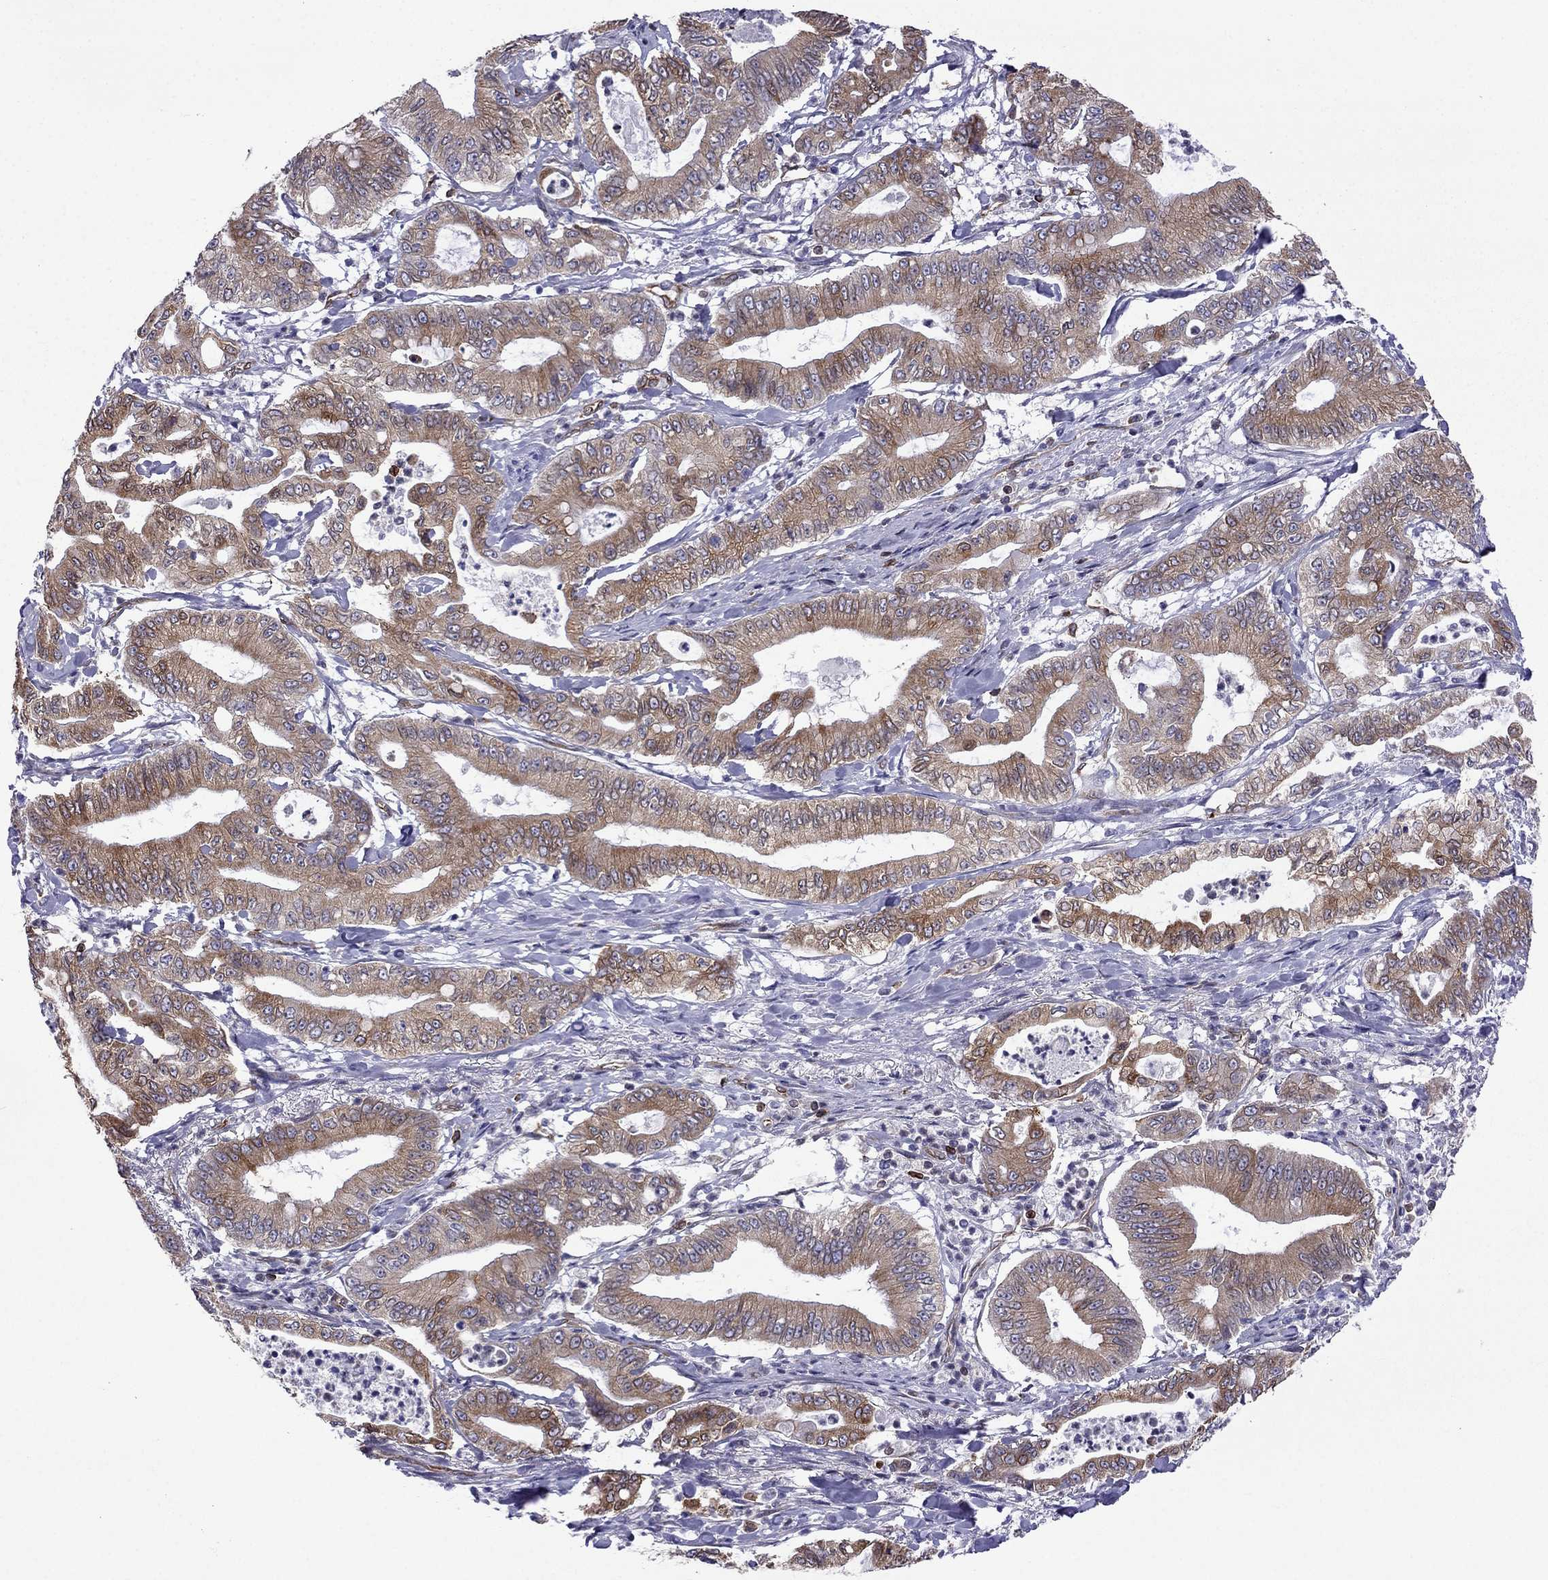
{"staining": {"intensity": "moderate", "quantity": "25%-75%", "location": "cytoplasmic/membranous"}, "tissue": "pancreatic cancer", "cell_type": "Tumor cells", "image_type": "cancer", "snomed": [{"axis": "morphology", "description": "Adenocarcinoma, NOS"}, {"axis": "topography", "description": "Pancreas"}], "caption": "High-magnification brightfield microscopy of pancreatic adenocarcinoma stained with DAB (brown) and counterstained with hematoxylin (blue). tumor cells exhibit moderate cytoplasmic/membranous positivity is present in about25%-75% of cells.", "gene": "GNAL", "patient": {"sex": "male", "age": 71}}